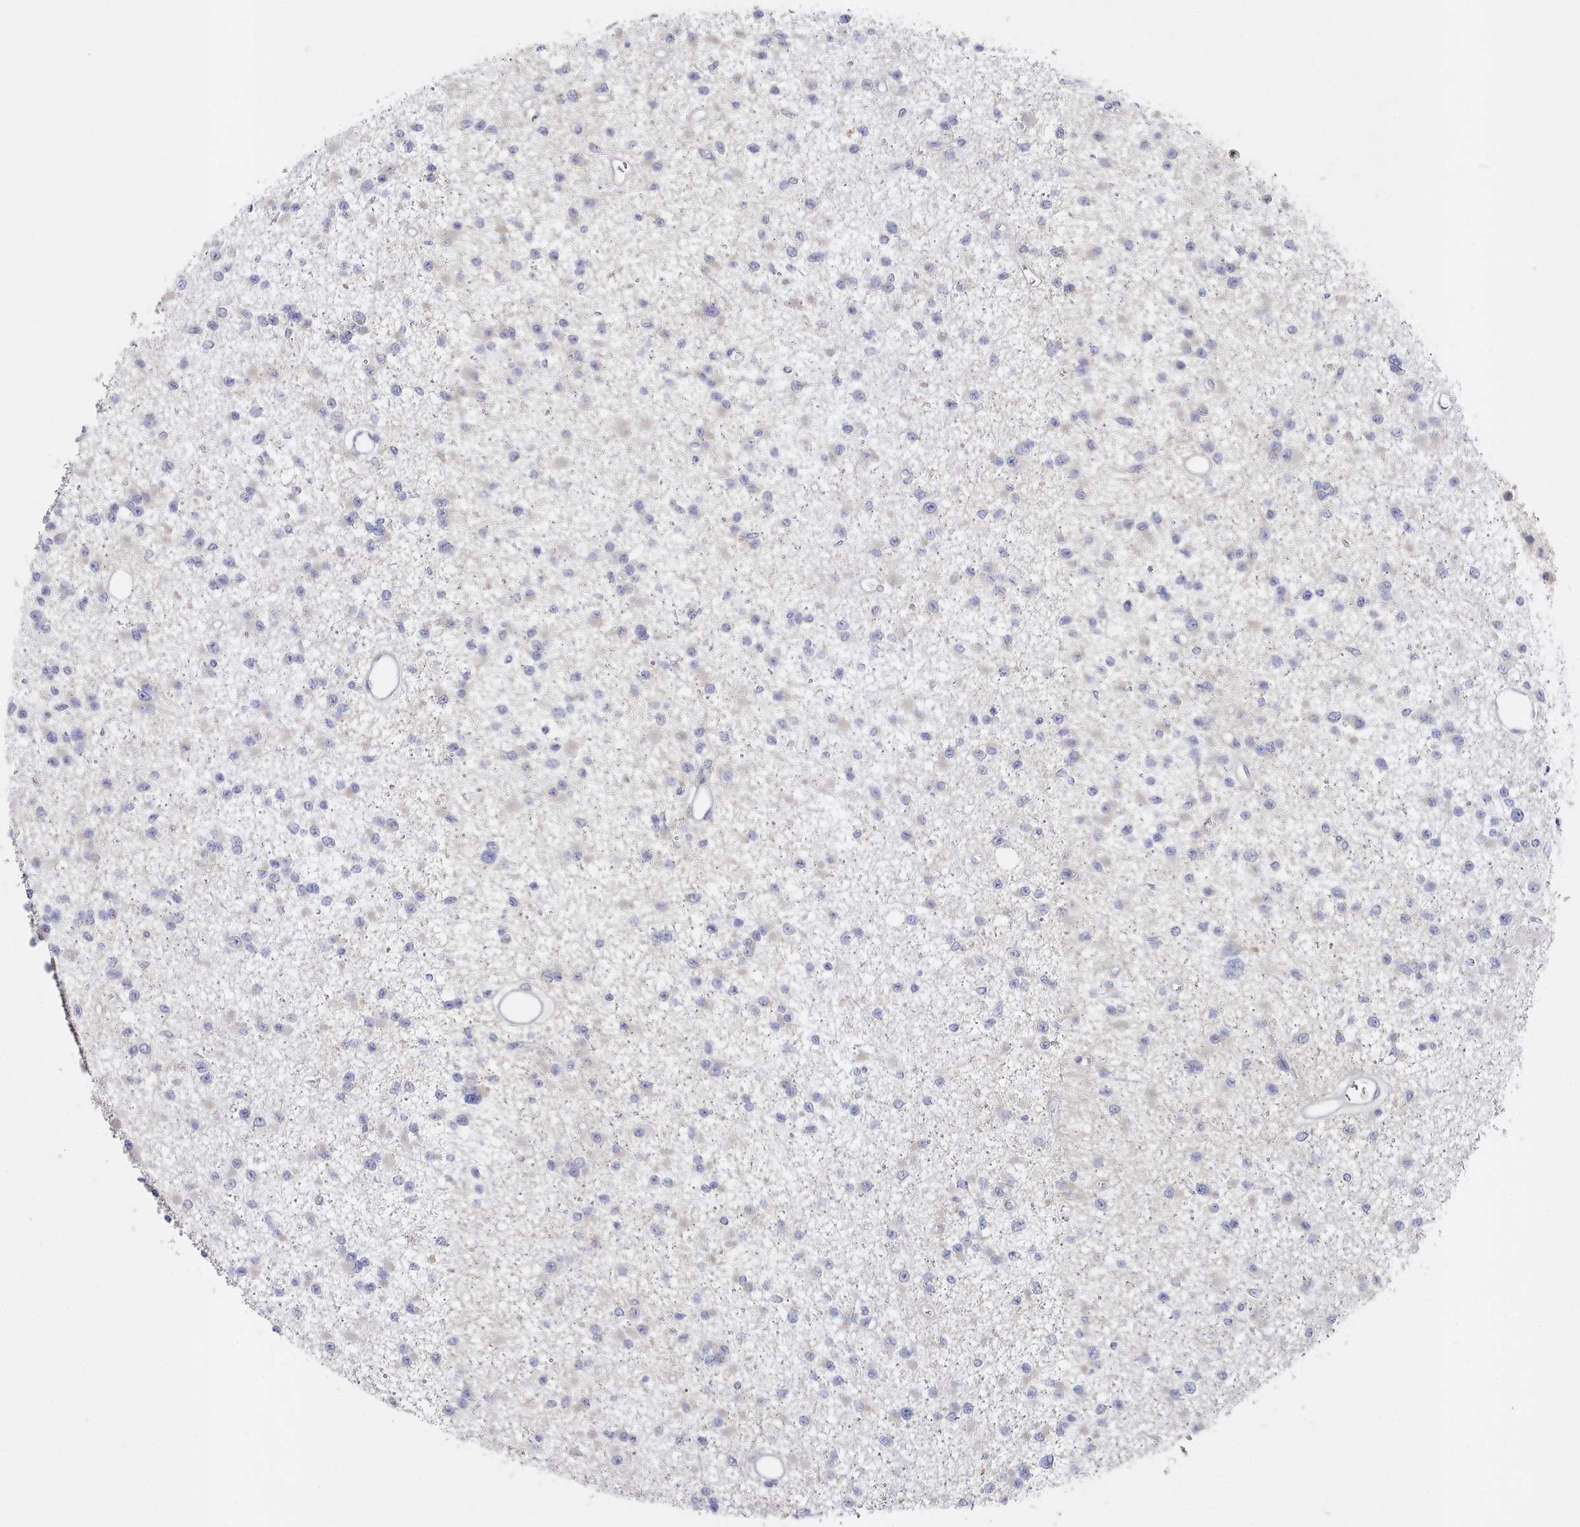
{"staining": {"intensity": "negative", "quantity": "none", "location": "none"}, "tissue": "glioma", "cell_type": "Tumor cells", "image_type": "cancer", "snomed": [{"axis": "morphology", "description": "Glioma, malignant, Low grade"}, {"axis": "topography", "description": "Brain"}], "caption": "Immunohistochemistry (IHC) of human low-grade glioma (malignant) shows no positivity in tumor cells. Nuclei are stained in blue.", "gene": "TYW1B", "patient": {"sex": "female", "age": 22}}